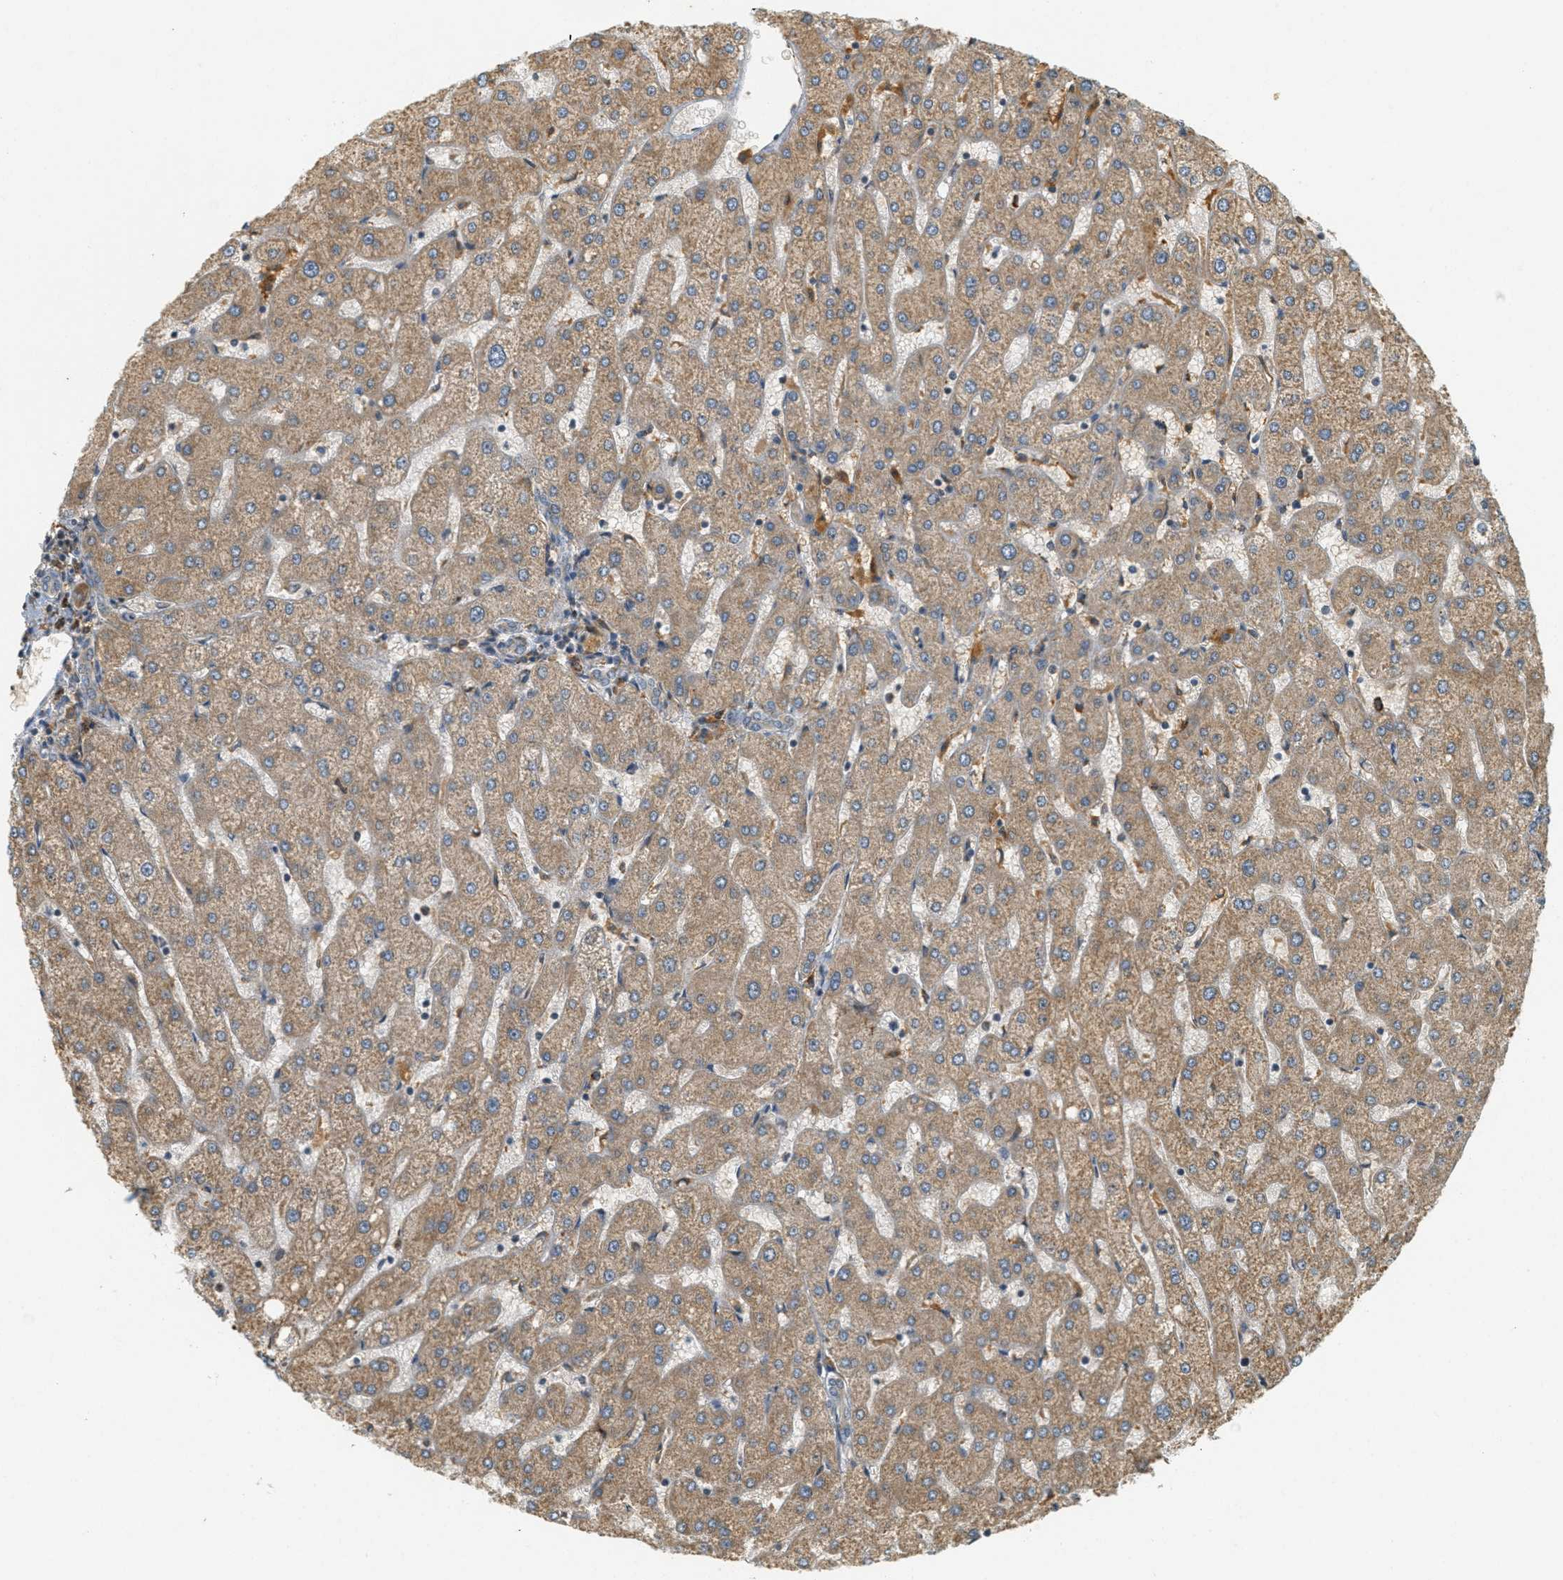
{"staining": {"intensity": "weak", "quantity": "<25%", "location": "cytoplasmic/membranous"}, "tissue": "liver", "cell_type": "Cholangiocytes", "image_type": "normal", "snomed": [{"axis": "morphology", "description": "Normal tissue, NOS"}, {"axis": "topography", "description": "Liver"}], "caption": "Immunohistochemistry image of unremarkable liver: liver stained with DAB (3,3'-diaminobenzidine) shows no significant protein expression in cholangiocytes.", "gene": "PDK1", "patient": {"sex": "male", "age": 67}}